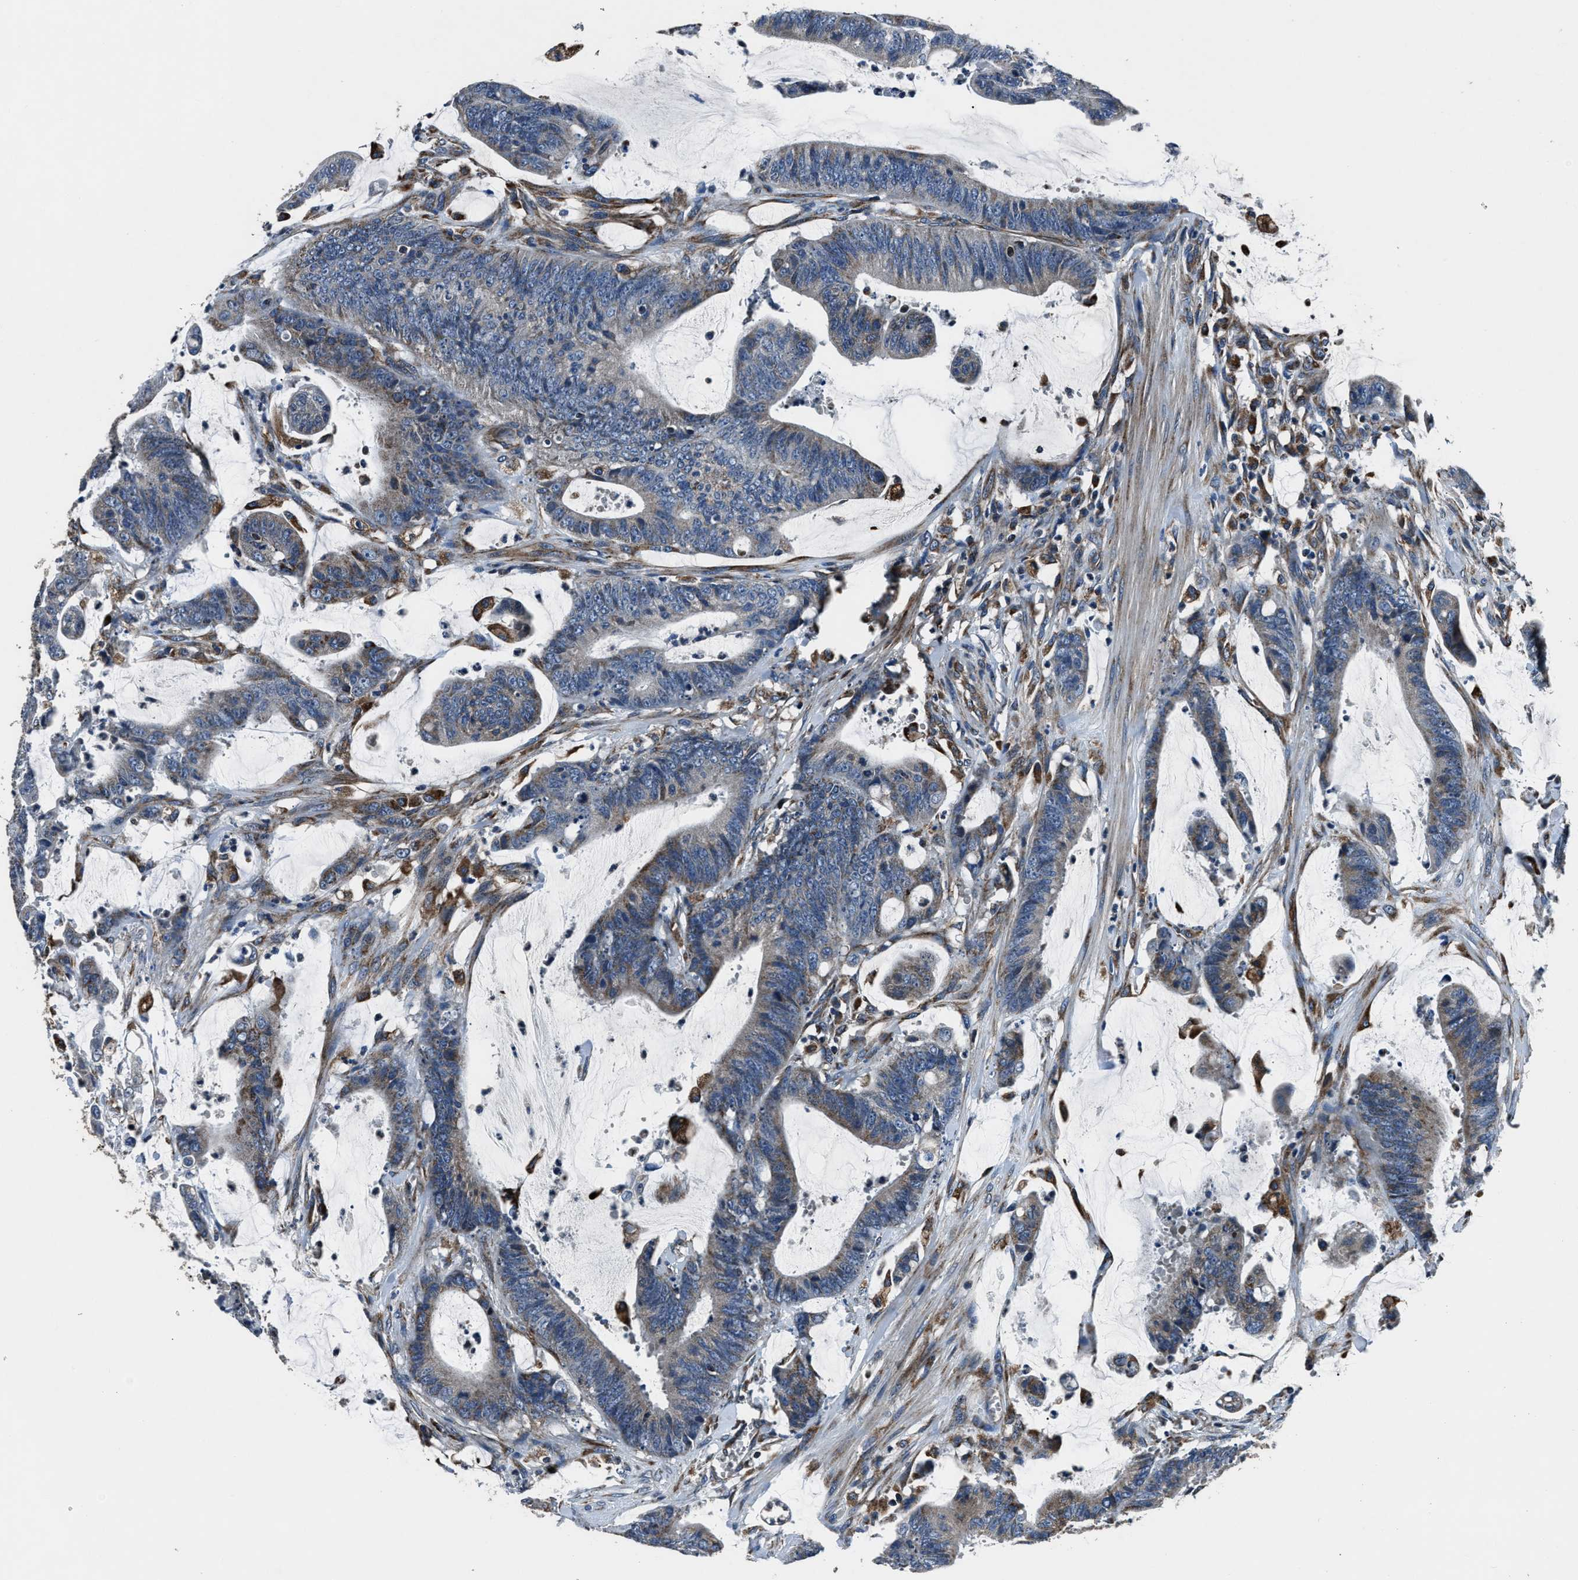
{"staining": {"intensity": "weak", "quantity": "<25%", "location": "cytoplasmic/membranous"}, "tissue": "colorectal cancer", "cell_type": "Tumor cells", "image_type": "cancer", "snomed": [{"axis": "morphology", "description": "Adenocarcinoma, NOS"}, {"axis": "topography", "description": "Rectum"}], "caption": "Immunohistochemistry (IHC) of human colorectal cancer (adenocarcinoma) shows no expression in tumor cells.", "gene": "OGDH", "patient": {"sex": "female", "age": 66}}